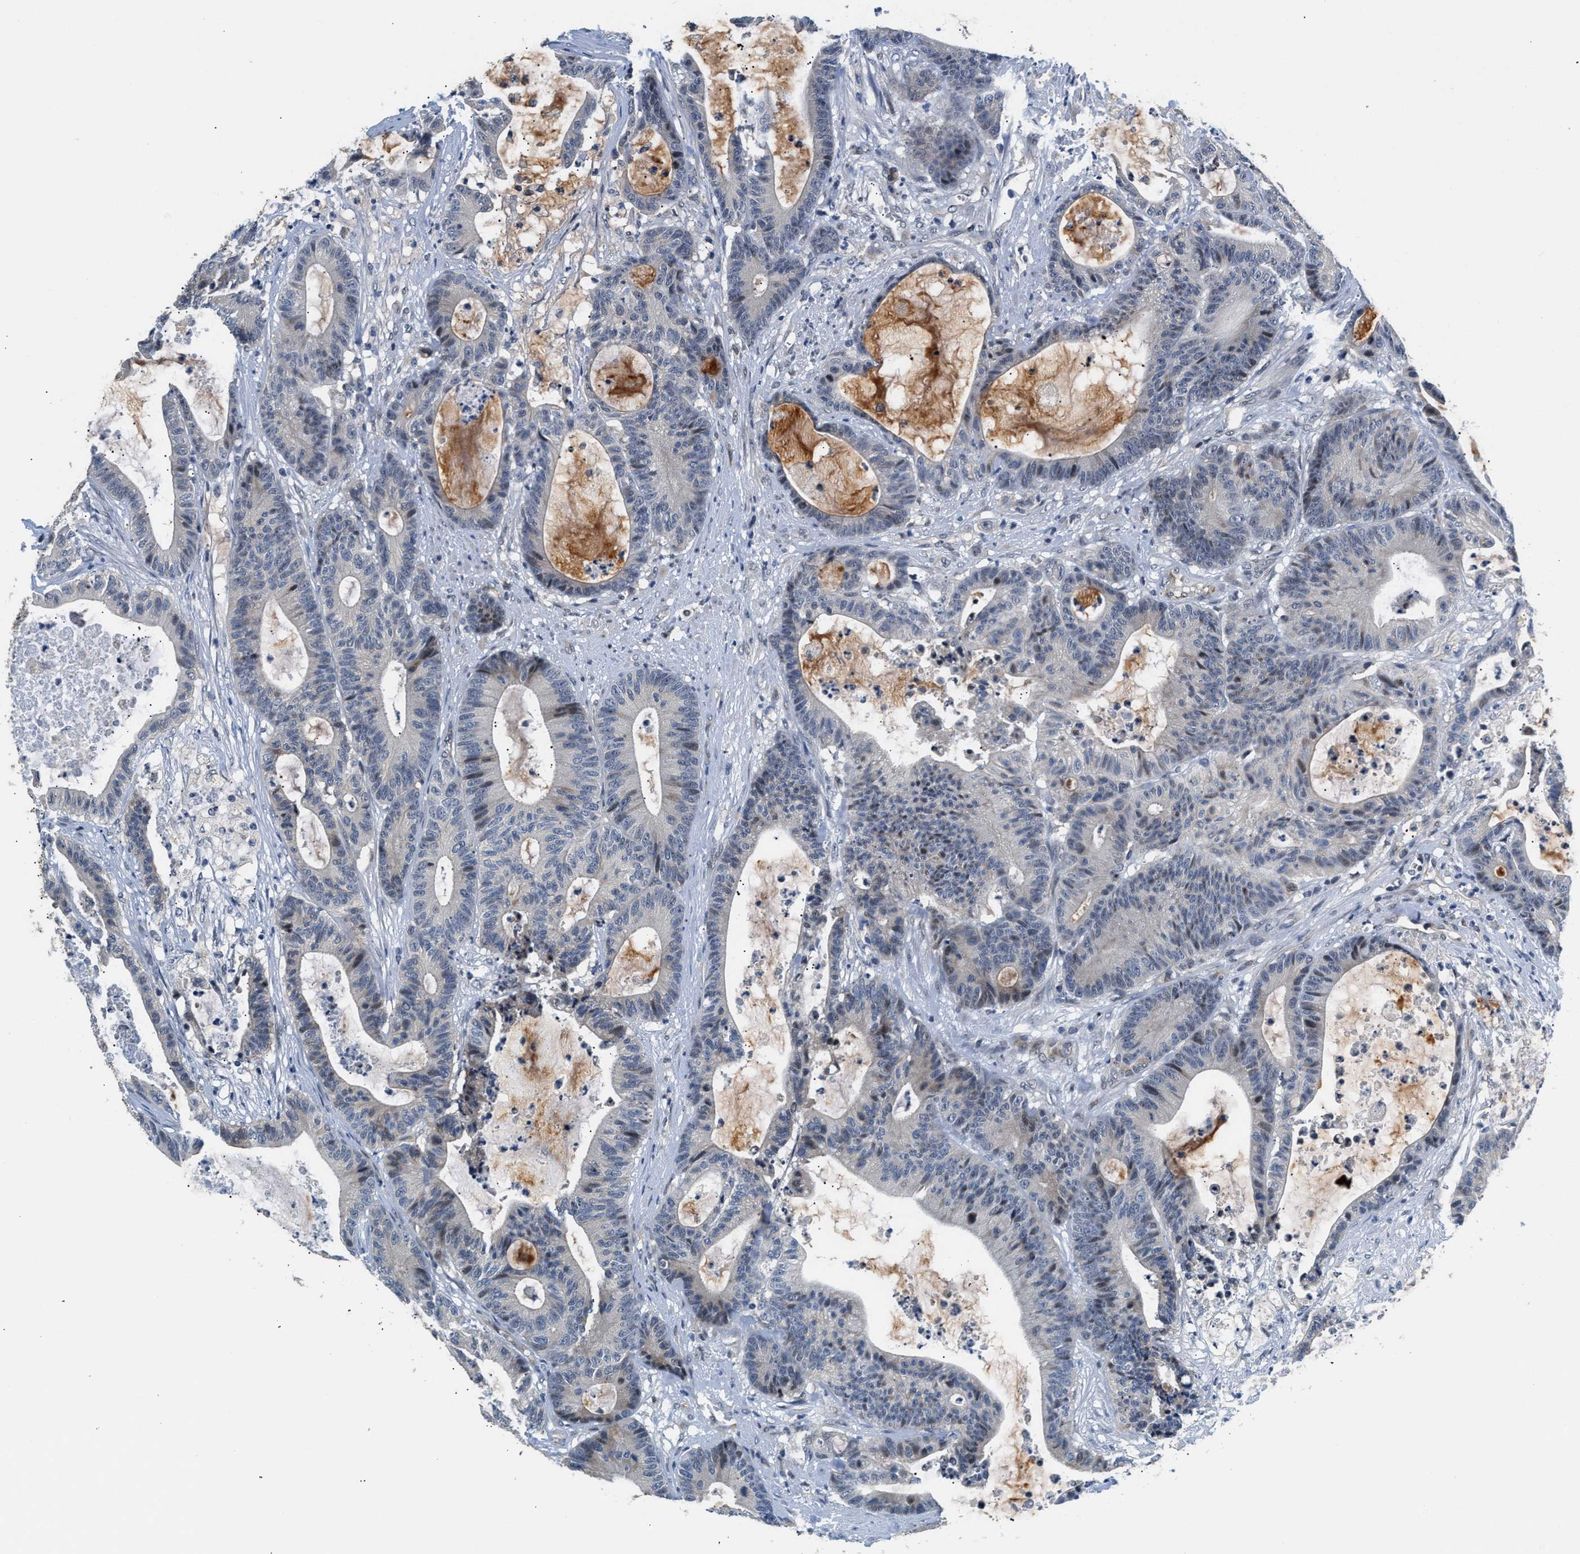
{"staining": {"intensity": "weak", "quantity": "<25%", "location": "nuclear"}, "tissue": "colorectal cancer", "cell_type": "Tumor cells", "image_type": "cancer", "snomed": [{"axis": "morphology", "description": "Adenocarcinoma, NOS"}, {"axis": "topography", "description": "Colon"}], "caption": "Tumor cells show no significant protein expression in adenocarcinoma (colorectal).", "gene": "PPM1H", "patient": {"sex": "female", "age": 84}}